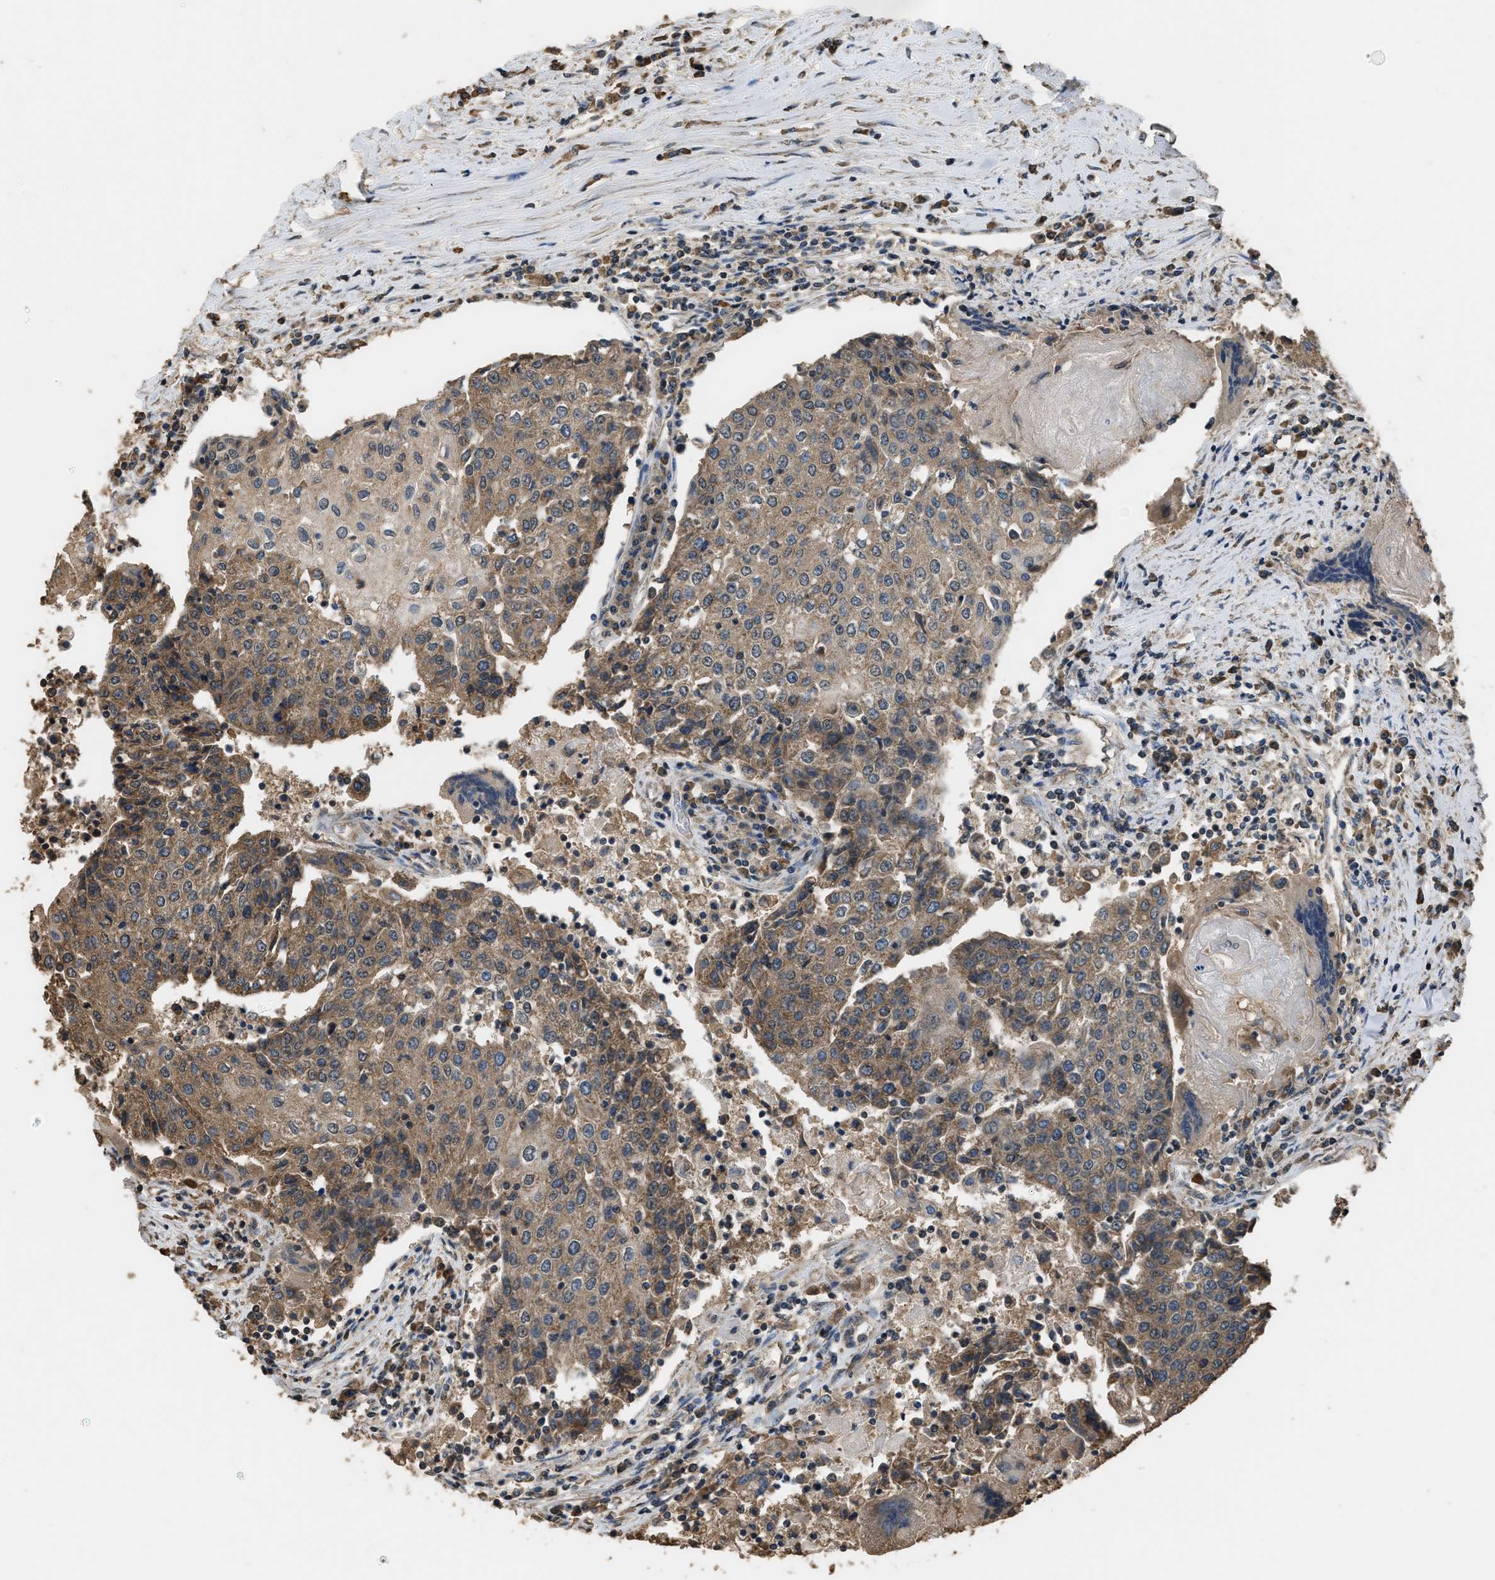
{"staining": {"intensity": "moderate", "quantity": ">75%", "location": "cytoplasmic/membranous"}, "tissue": "urothelial cancer", "cell_type": "Tumor cells", "image_type": "cancer", "snomed": [{"axis": "morphology", "description": "Urothelial carcinoma, High grade"}, {"axis": "topography", "description": "Urinary bladder"}], "caption": "About >75% of tumor cells in human urothelial carcinoma (high-grade) show moderate cytoplasmic/membranous protein expression as visualized by brown immunohistochemical staining.", "gene": "DENND6B", "patient": {"sex": "female", "age": 85}}